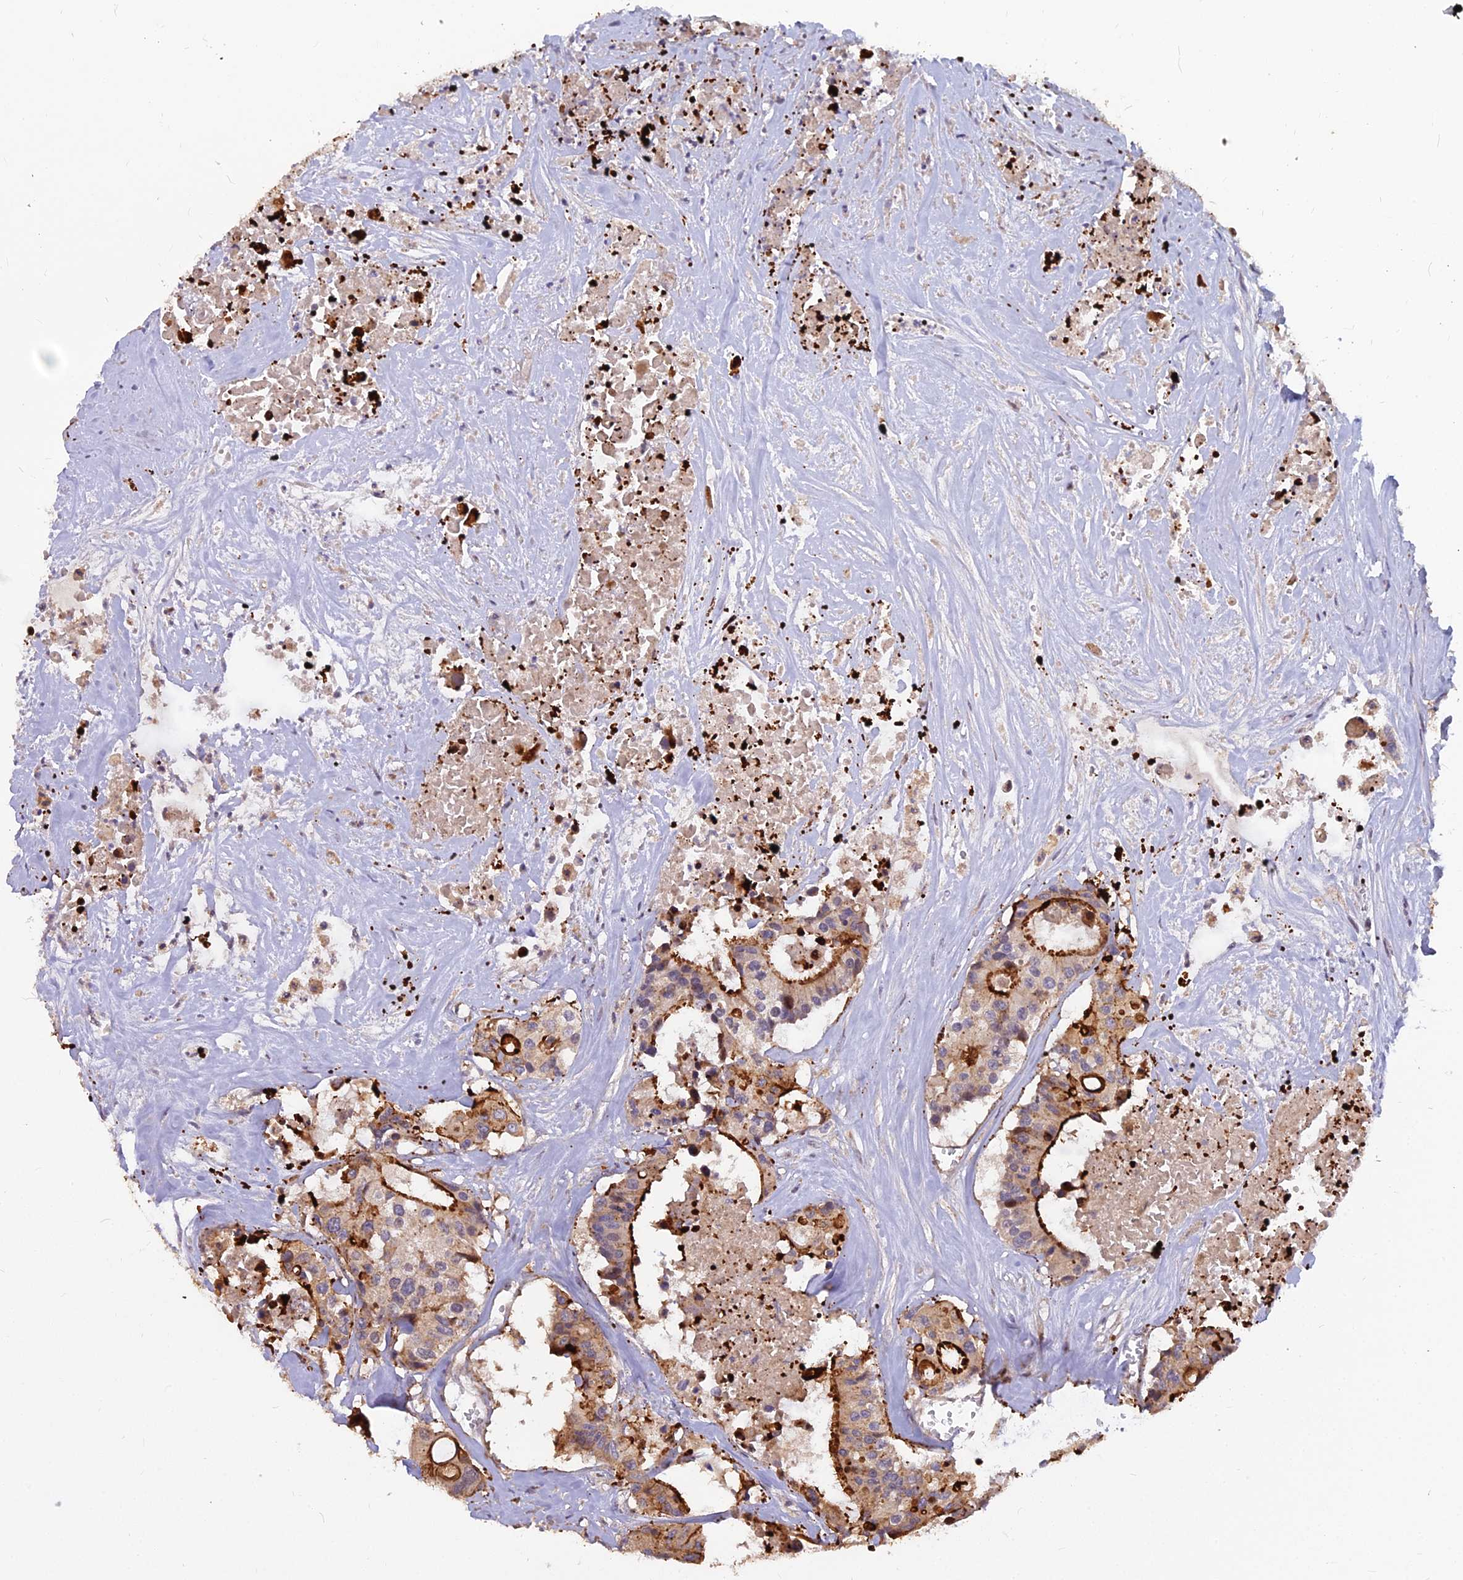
{"staining": {"intensity": "strong", "quantity": "25%-75%", "location": "cytoplasmic/membranous"}, "tissue": "colorectal cancer", "cell_type": "Tumor cells", "image_type": "cancer", "snomed": [{"axis": "morphology", "description": "Adenocarcinoma, NOS"}, {"axis": "topography", "description": "Colon"}], "caption": "A high-resolution photomicrograph shows immunohistochemistry (IHC) staining of colorectal cancer, which exhibits strong cytoplasmic/membranous staining in about 25%-75% of tumor cells.", "gene": "GLYATL3", "patient": {"sex": "male", "age": 77}}